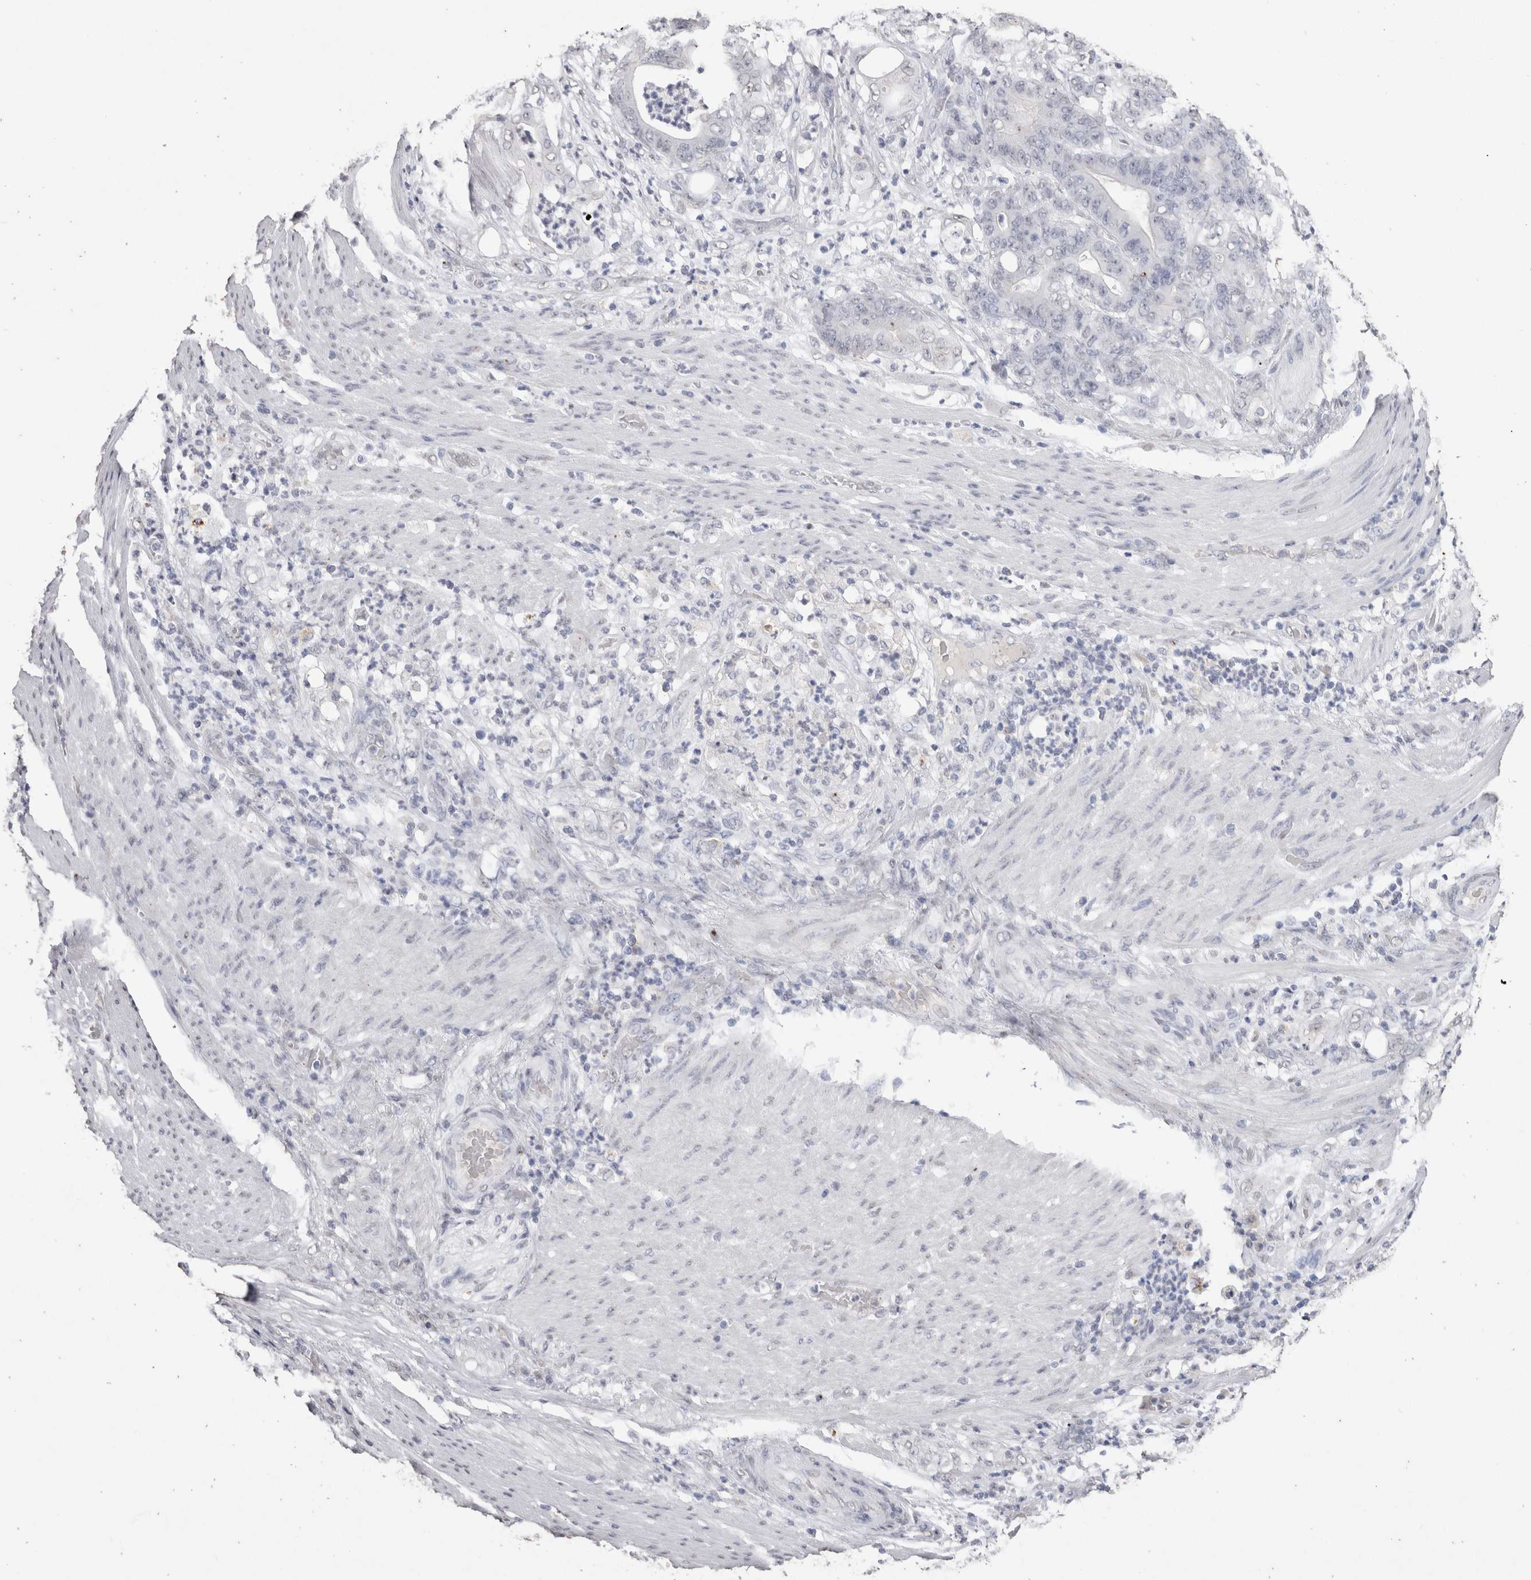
{"staining": {"intensity": "negative", "quantity": "none", "location": "none"}, "tissue": "stomach cancer", "cell_type": "Tumor cells", "image_type": "cancer", "snomed": [{"axis": "morphology", "description": "Adenocarcinoma, NOS"}, {"axis": "topography", "description": "Stomach"}], "caption": "Tumor cells show no significant positivity in adenocarcinoma (stomach). (DAB immunohistochemistry with hematoxylin counter stain).", "gene": "LGALS2", "patient": {"sex": "female", "age": 73}}